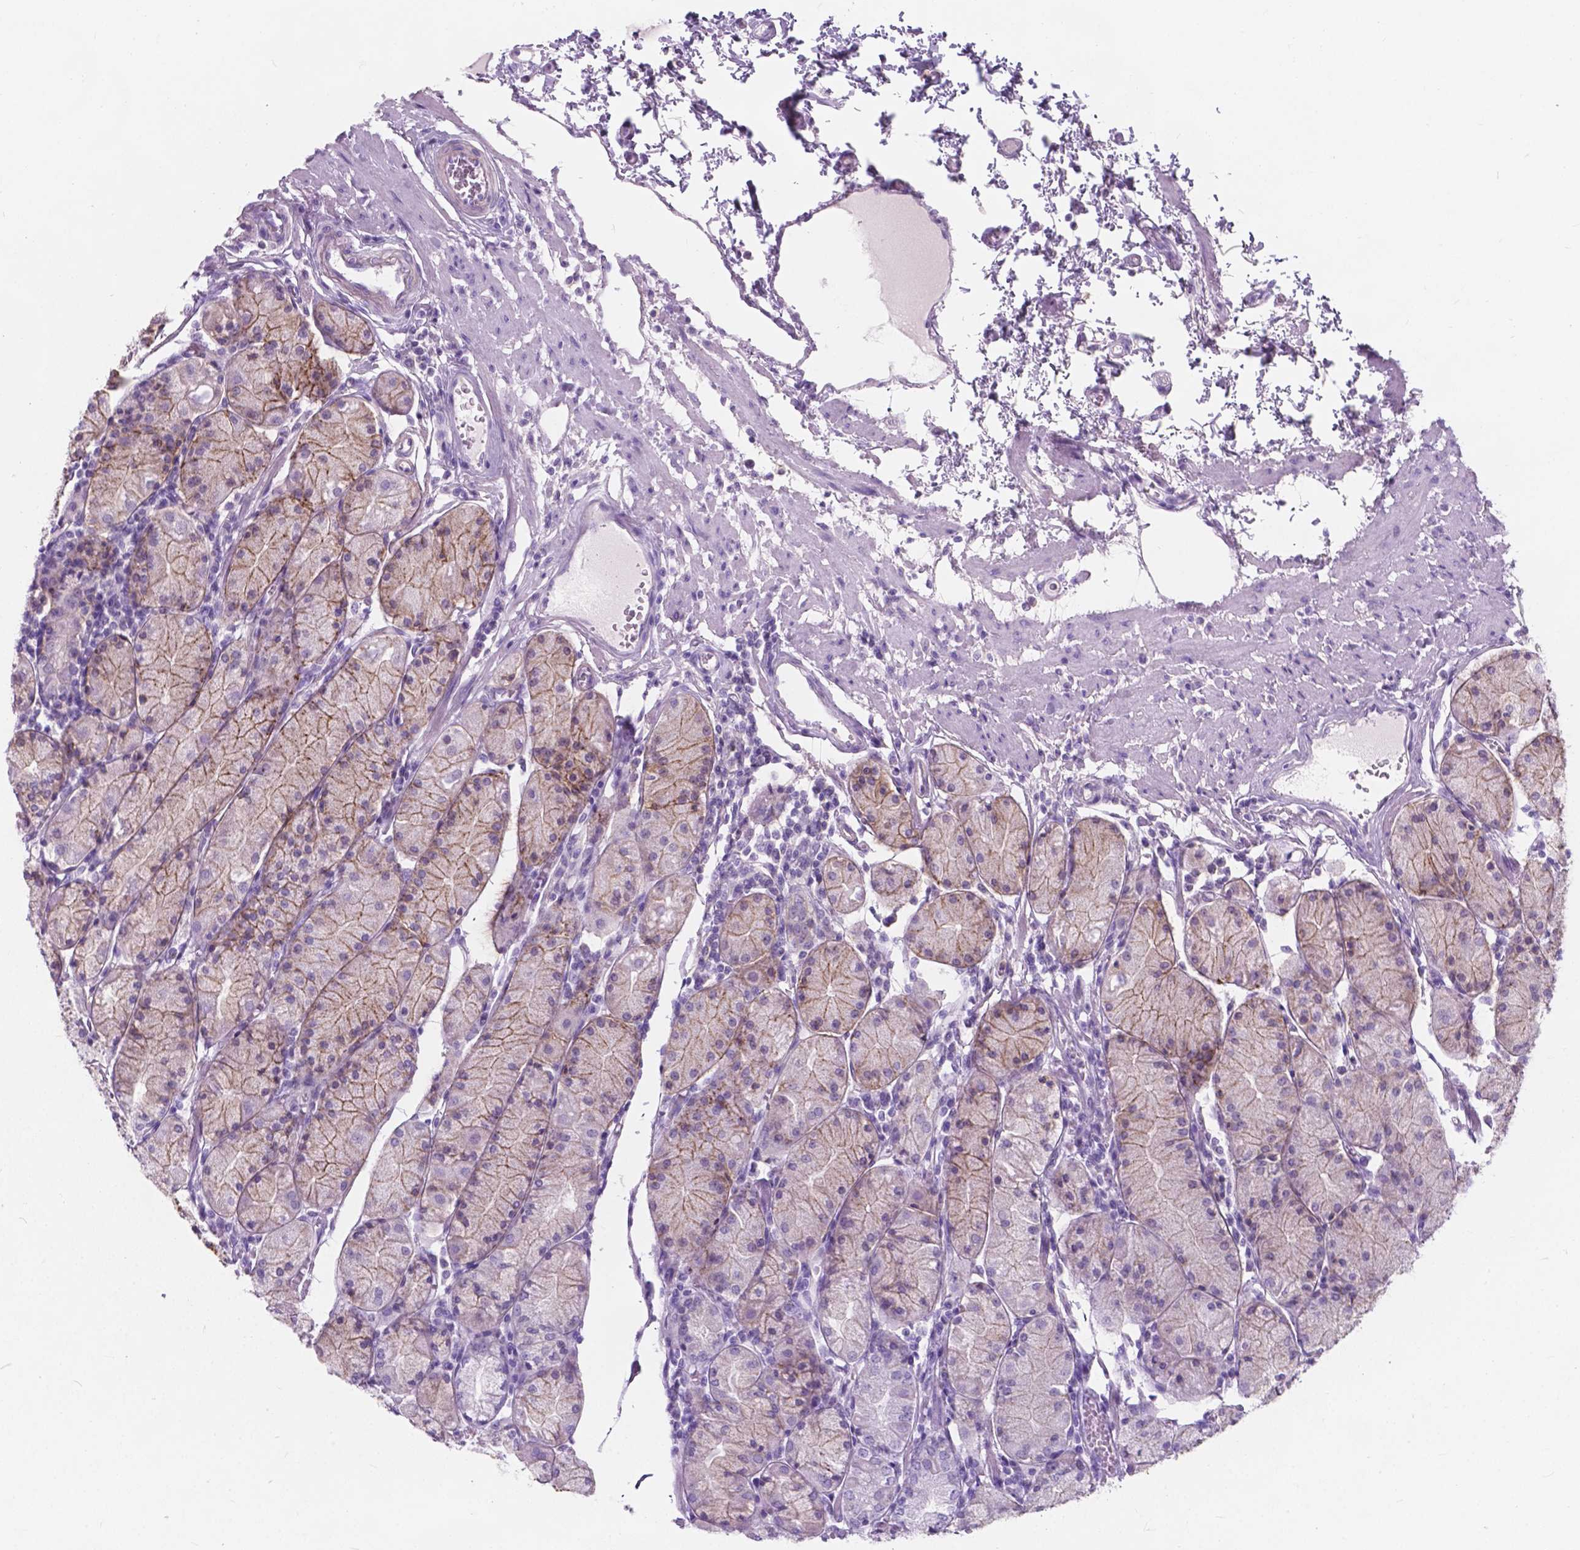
{"staining": {"intensity": "moderate", "quantity": "25%-75%", "location": "cytoplasmic/membranous"}, "tissue": "stomach", "cell_type": "Glandular cells", "image_type": "normal", "snomed": [{"axis": "morphology", "description": "Normal tissue, NOS"}, {"axis": "topography", "description": "Stomach, upper"}], "caption": "Immunohistochemical staining of benign human stomach reveals moderate cytoplasmic/membranous protein positivity in about 25%-75% of glandular cells.", "gene": "KIAA0040", "patient": {"sex": "male", "age": 69}}